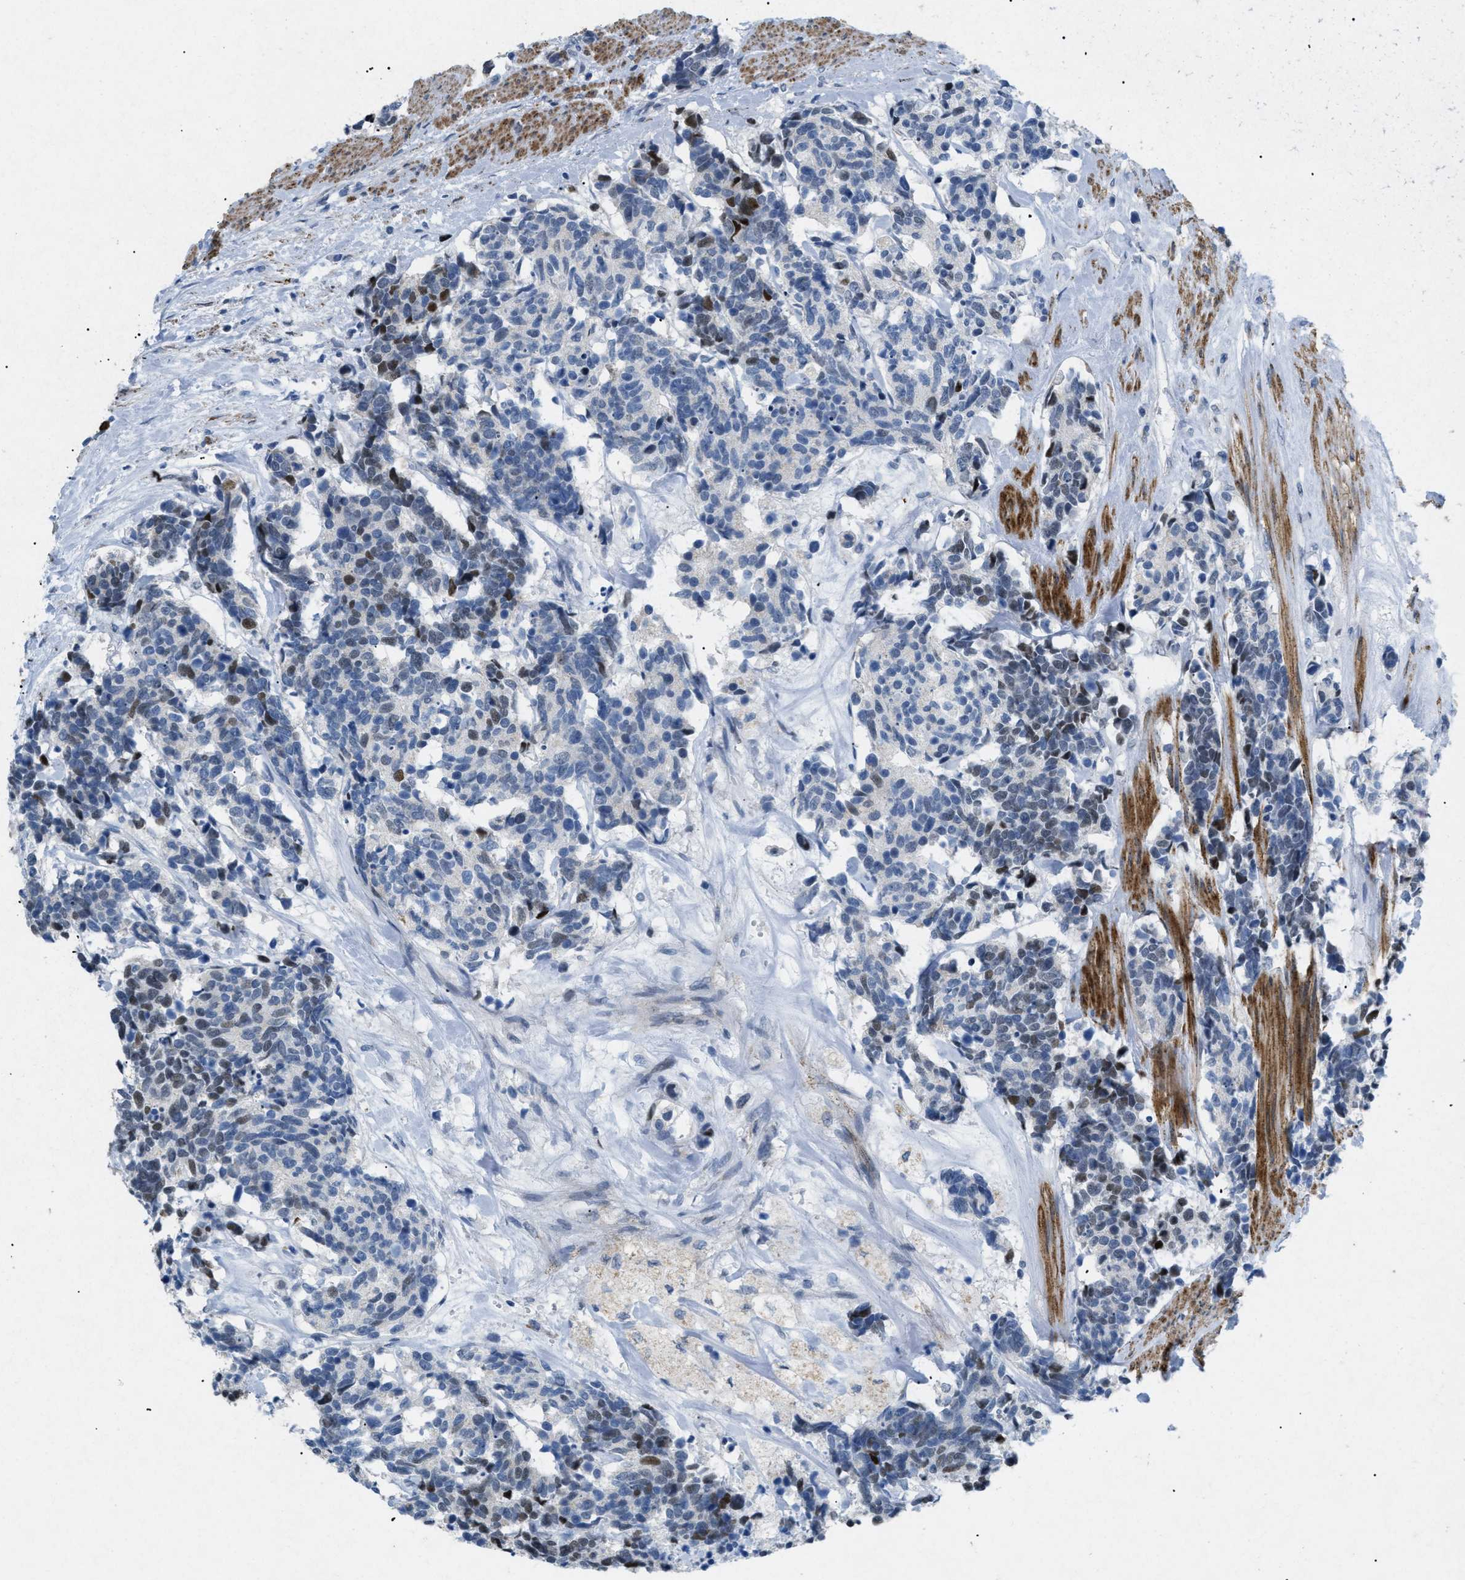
{"staining": {"intensity": "moderate", "quantity": "25%-75%", "location": "nuclear"}, "tissue": "carcinoid", "cell_type": "Tumor cells", "image_type": "cancer", "snomed": [{"axis": "morphology", "description": "Carcinoma, NOS"}, {"axis": "morphology", "description": "Carcinoid, malignant, NOS"}, {"axis": "topography", "description": "Urinary bladder"}], "caption": "An immunohistochemistry photomicrograph of tumor tissue is shown. Protein staining in brown shows moderate nuclear positivity in carcinoid within tumor cells. (DAB IHC, brown staining for protein, blue staining for nuclei).", "gene": "TASOR", "patient": {"sex": "male", "age": 57}}